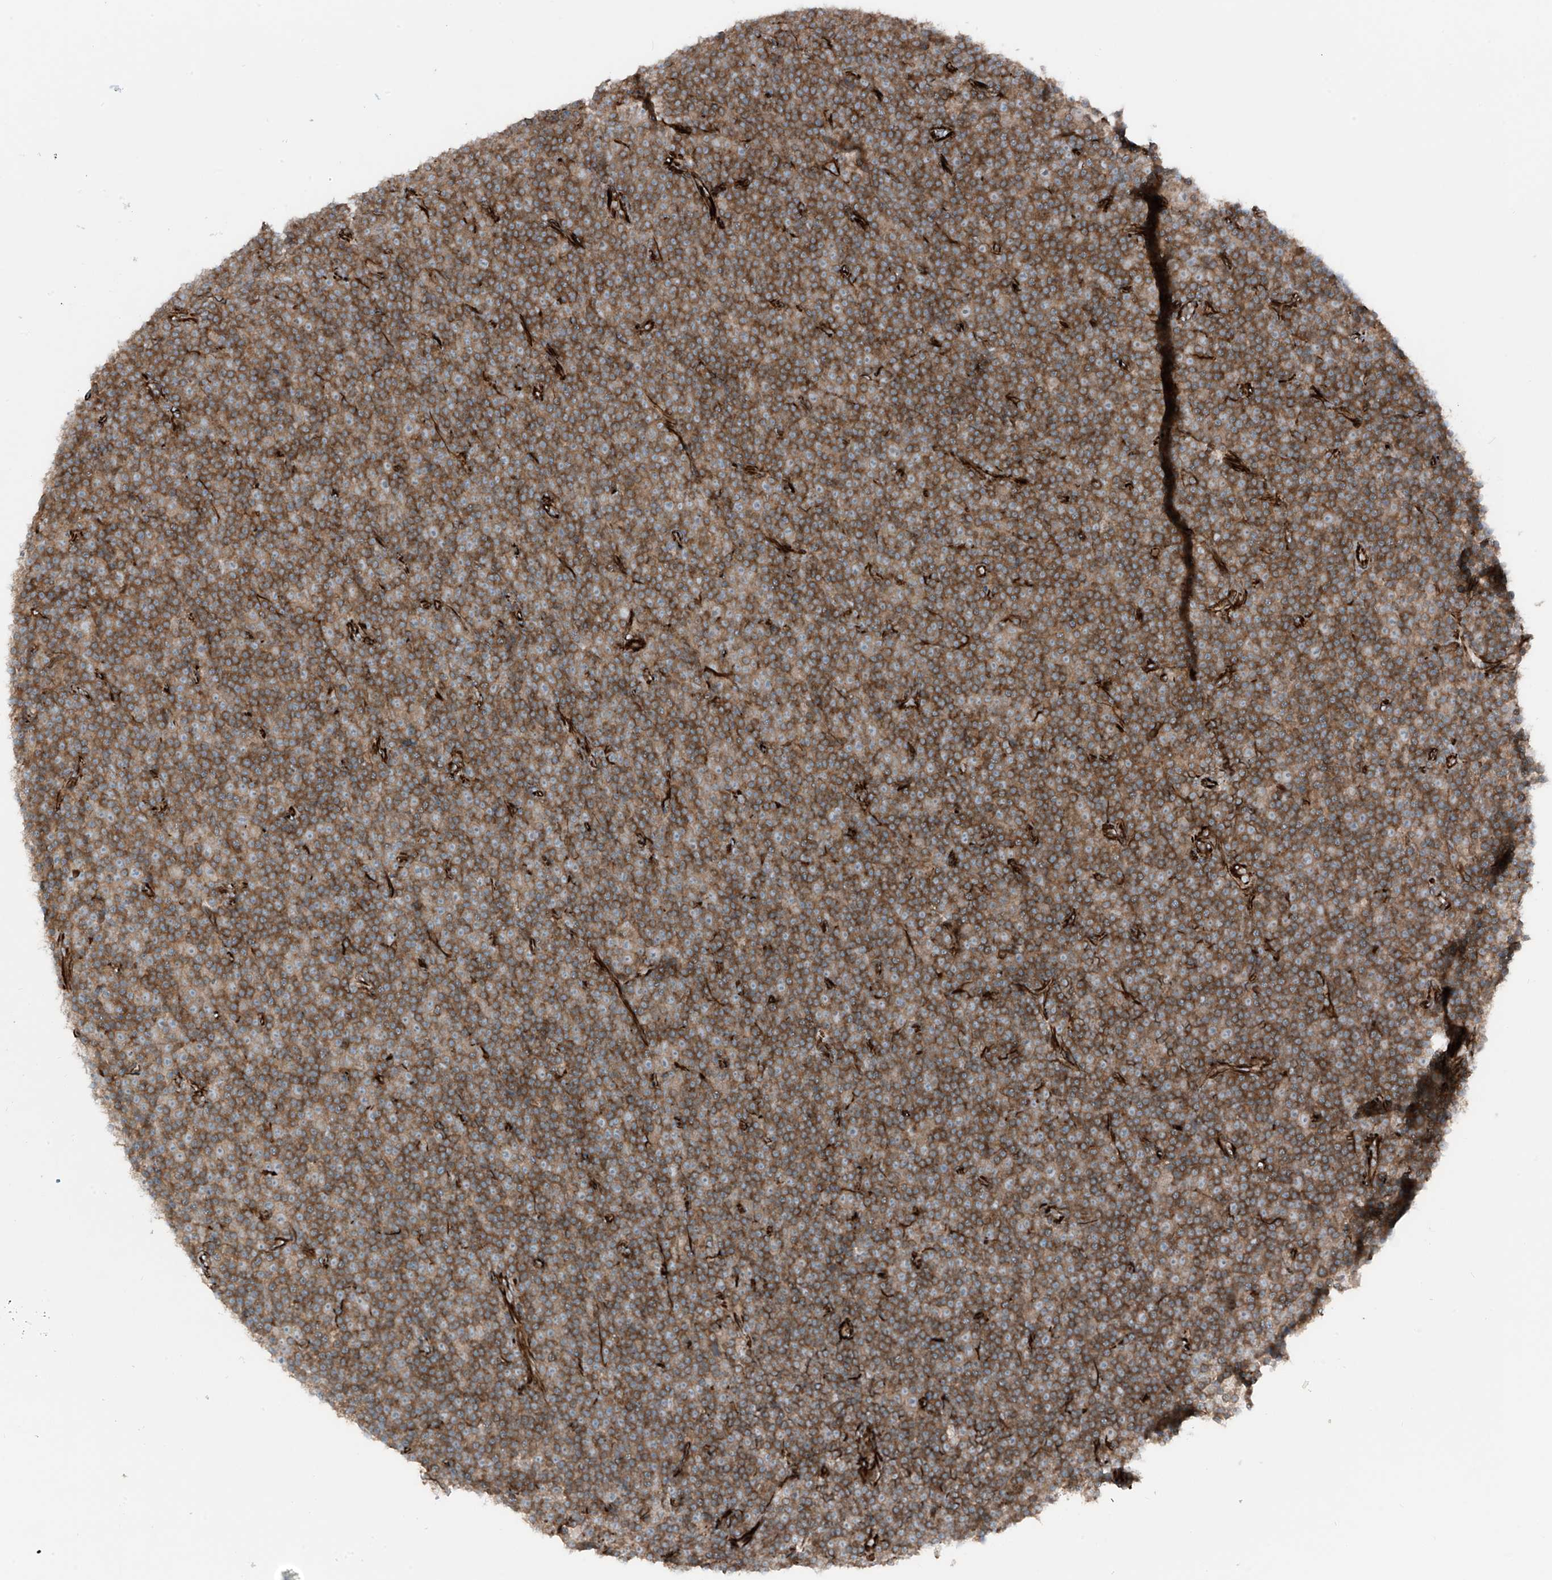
{"staining": {"intensity": "moderate", "quantity": ">75%", "location": "cytoplasmic/membranous"}, "tissue": "lymphoma", "cell_type": "Tumor cells", "image_type": "cancer", "snomed": [{"axis": "morphology", "description": "Malignant lymphoma, non-Hodgkin's type, Low grade"}, {"axis": "topography", "description": "Lymph node"}], "caption": "Immunohistochemistry (IHC) (DAB (3,3'-diaminobenzidine)) staining of human malignant lymphoma, non-Hodgkin's type (low-grade) displays moderate cytoplasmic/membranous protein expression in about >75% of tumor cells. The staining was performed using DAB (3,3'-diaminobenzidine), with brown indicating positive protein expression. Nuclei are stained blue with hematoxylin.", "gene": "ERLEC1", "patient": {"sex": "female", "age": 67}}